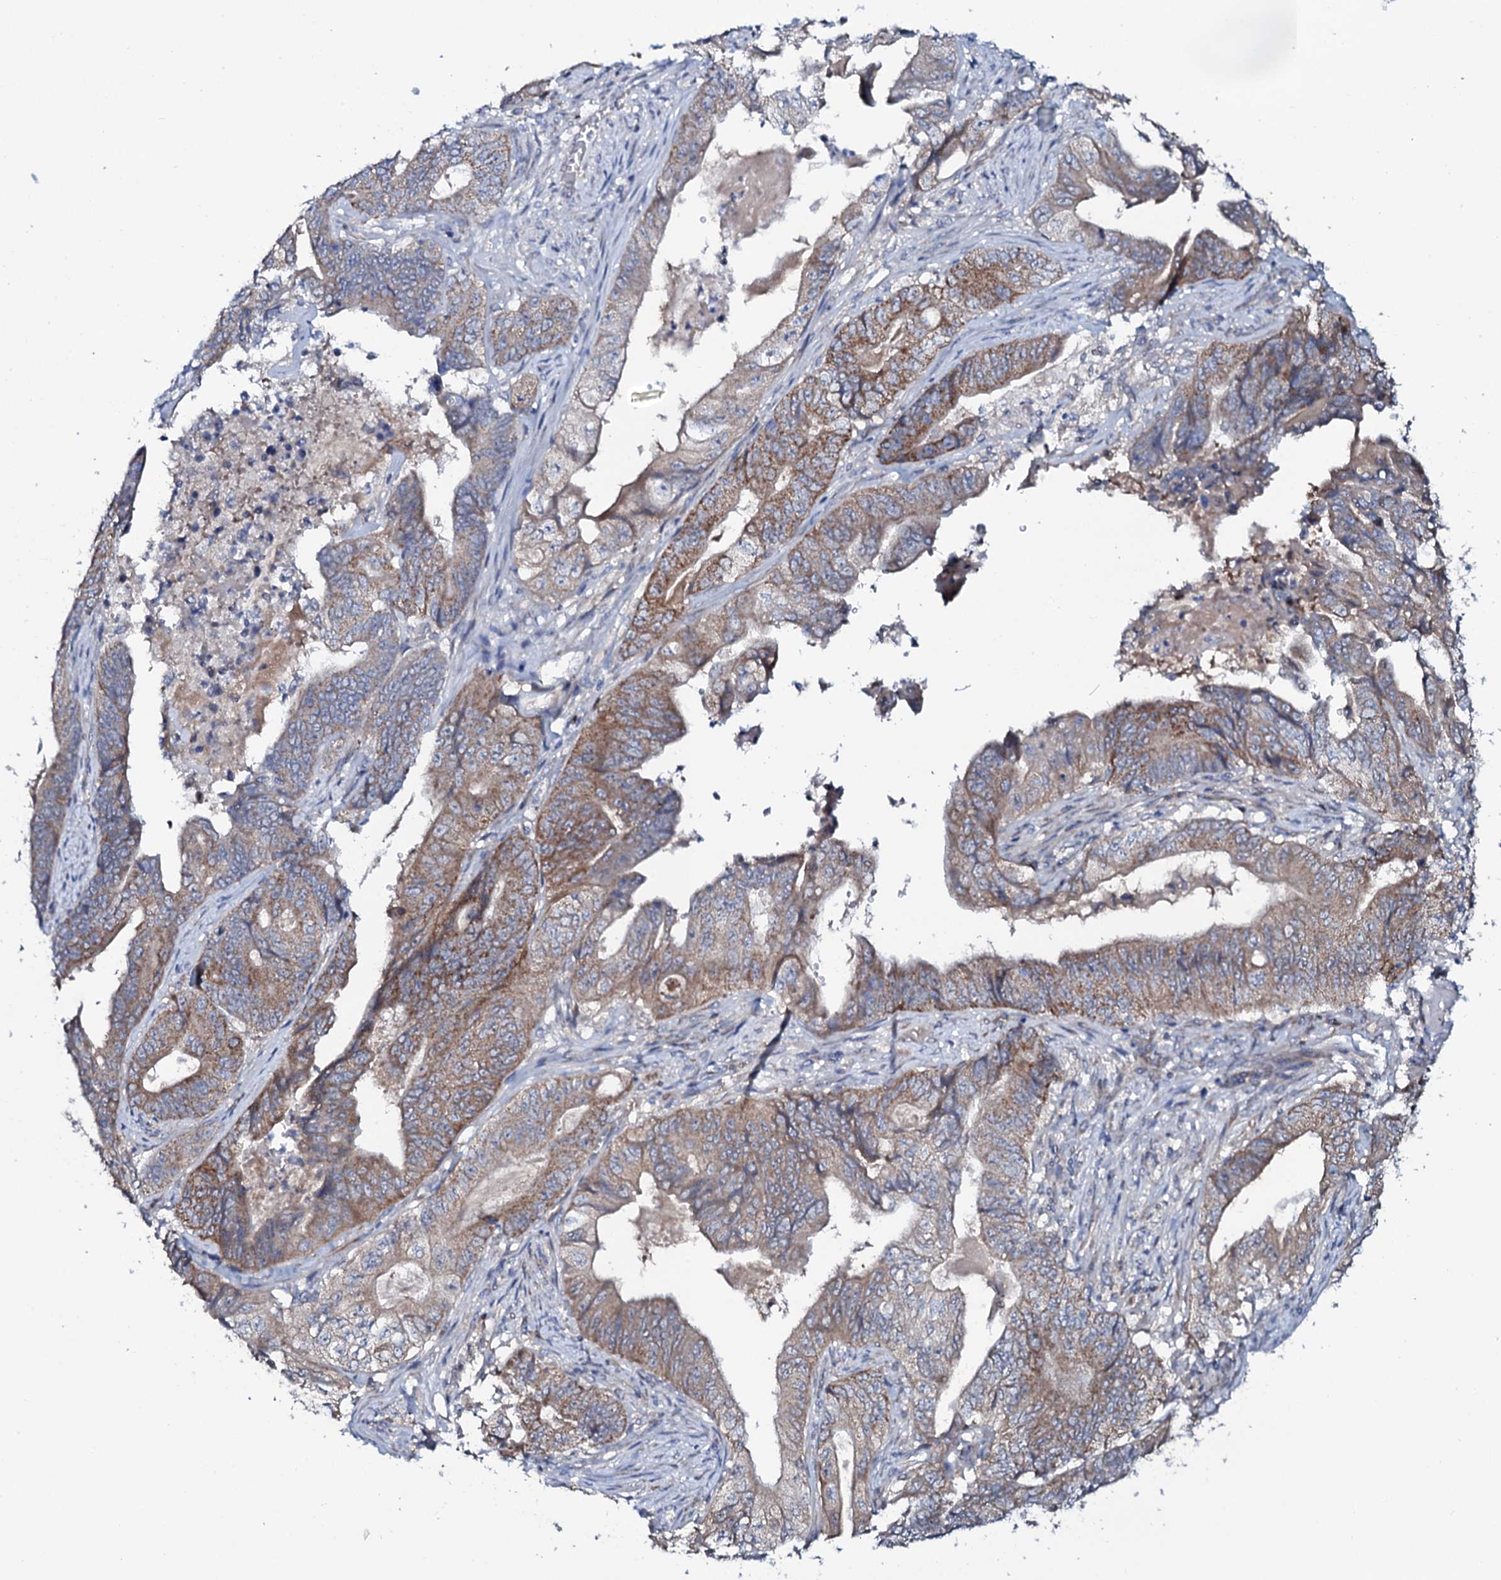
{"staining": {"intensity": "moderate", "quantity": ">75%", "location": "cytoplasmic/membranous"}, "tissue": "stomach cancer", "cell_type": "Tumor cells", "image_type": "cancer", "snomed": [{"axis": "morphology", "description": "Adenocarcinoma, NOS"}, {"axis": "topography", "description": "Stomach"}], "caption": "Immunohistochemical staining of stomach adenocarcinoma exhibits medium levels of moderate cytoplasmic/membranous protein positivity in about >75% of tumor cells.", "gene": "PPP1R3D", "patient": {"sex": "female", "age": 73}}